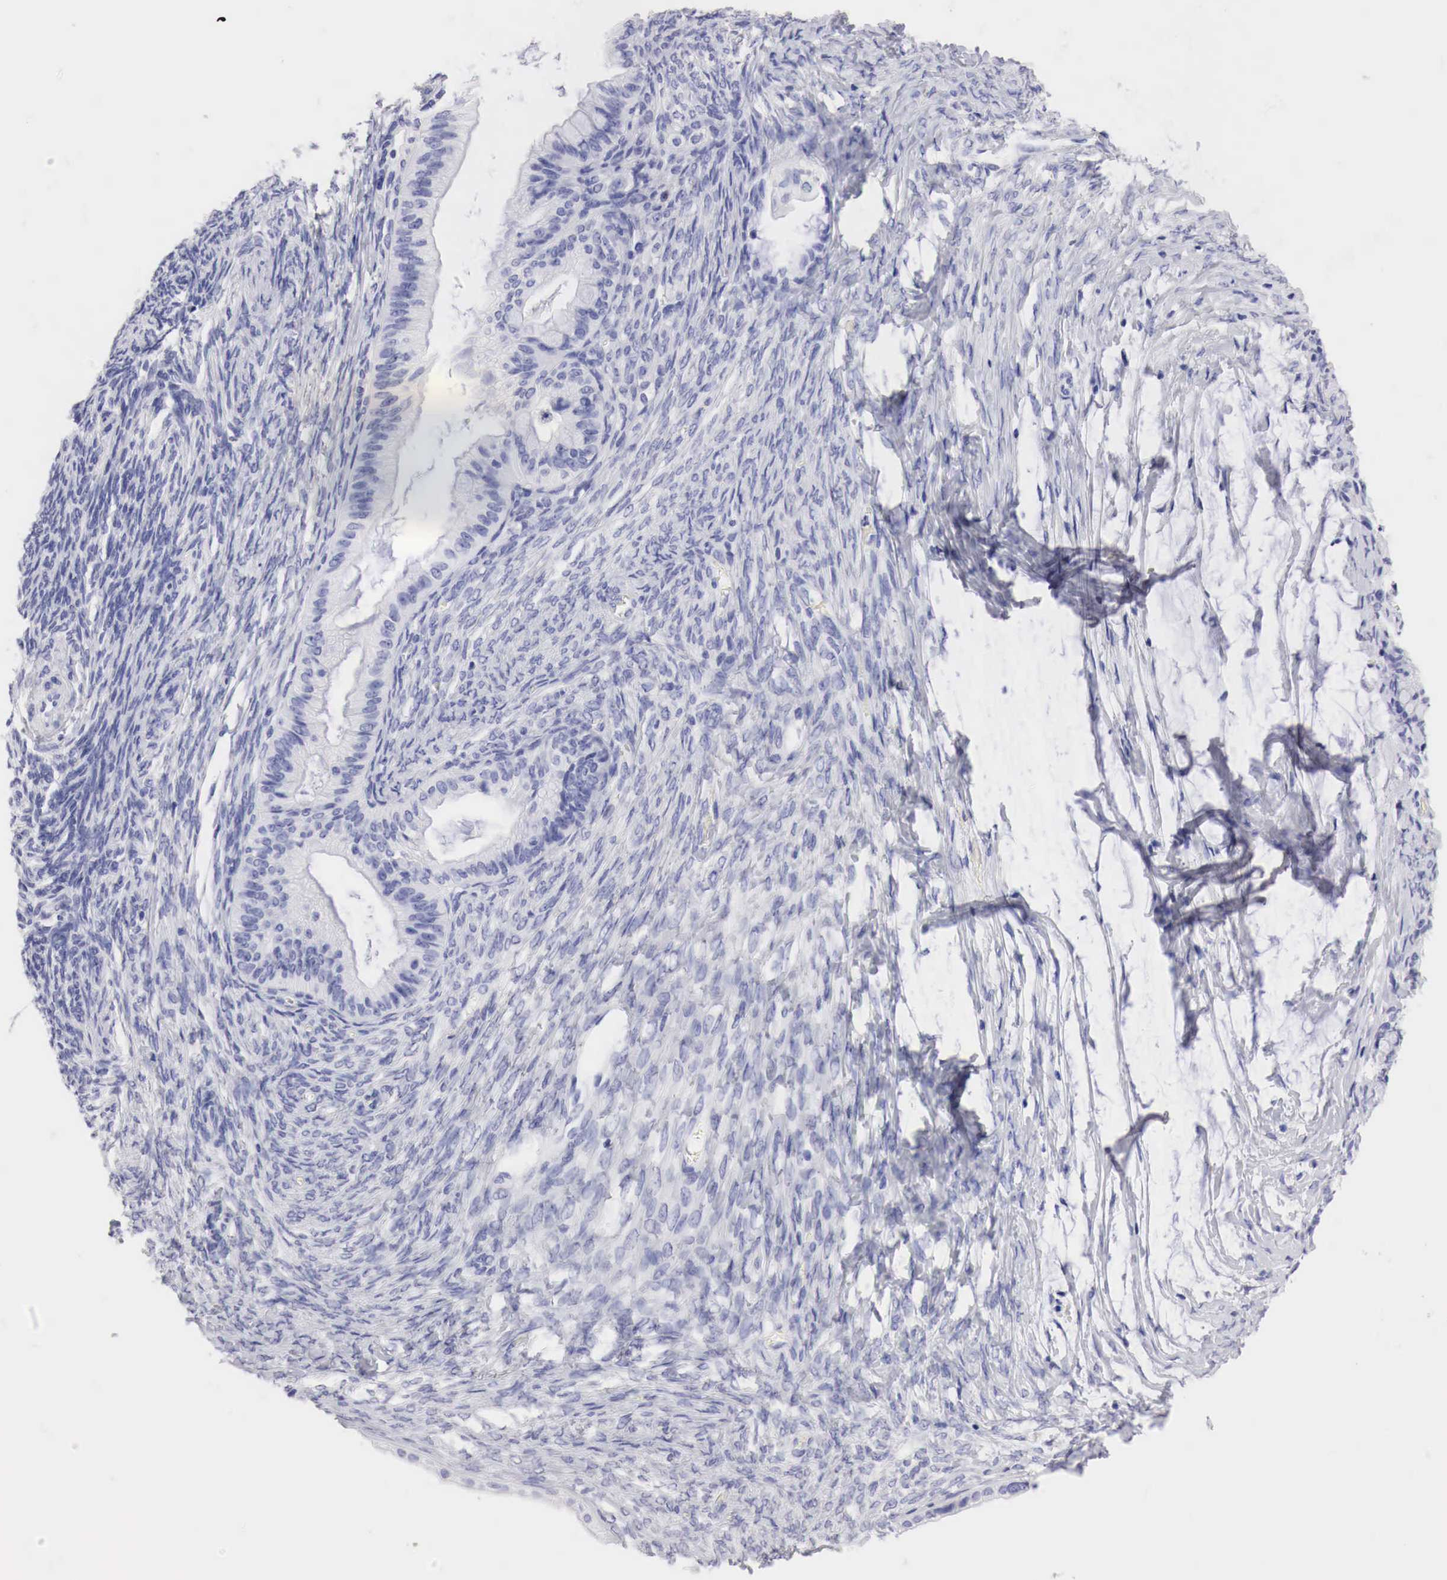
{"staining": {"intensity": "negative", "quantity": "none", "location": "none"}, "tissue": "ovarian cancer", "cell_type": "Tumor cells", "image_type": "cancer", "snomed": [{"axis": "morphology", "description": "Cystadenocarcinoma, mucinous, NOS"}, {"axis": "topography", "description": "Ovary"}], "caption": "Ovarian cancer was stained to show a protein in brown. There is no significant expression in tumor cells.", "gene": "TYR", "patient": {"sex": "female", "age": 57}}